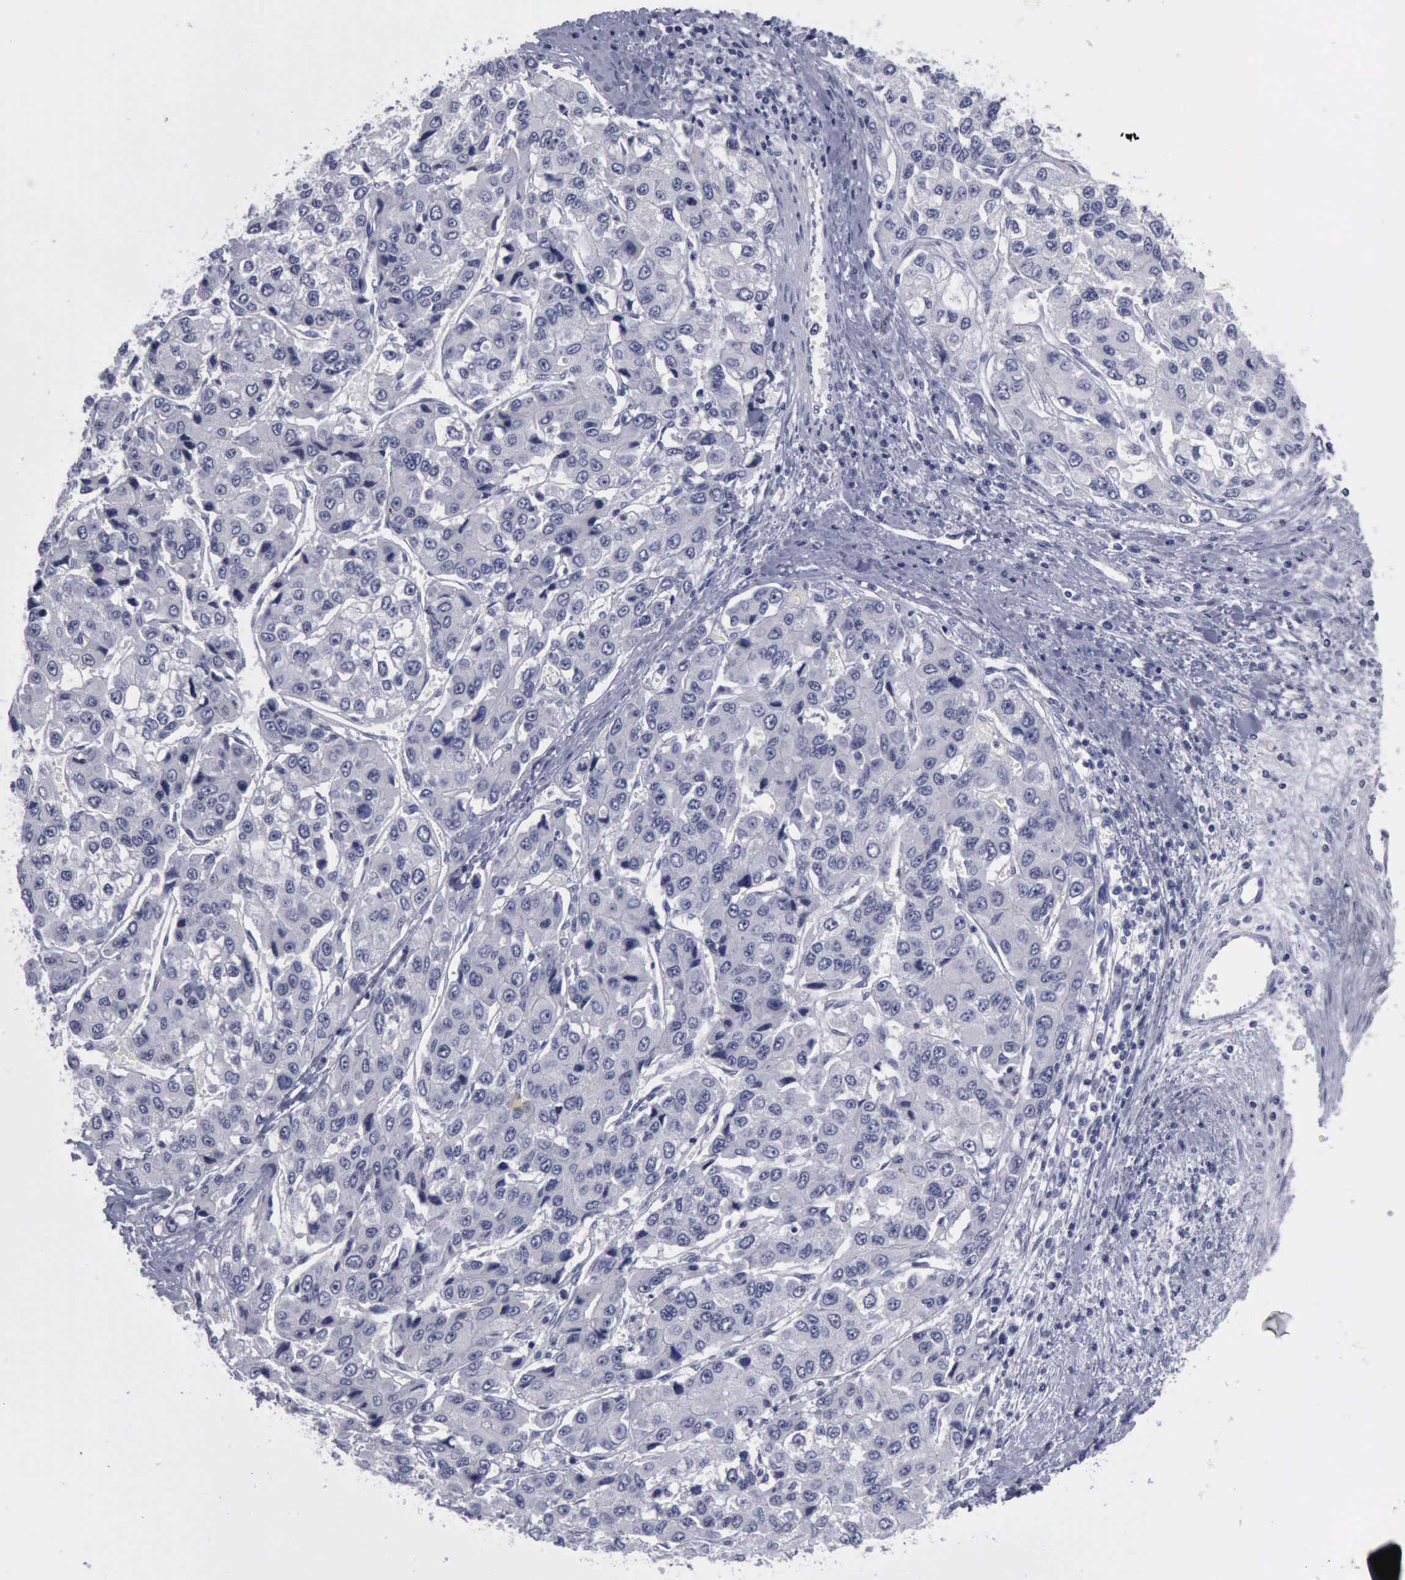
{"staining": {"intensity": "negative", "quantity": "none", "location": "none"}, "tissue": "liver cancer", "cell_type": "Tumor cells", "image_type": "cancer", "snomed": [{"axis": "morphology", "description": "Carcinoma, Hepatocellular, NOS"}, {"axis": "topography", "description": "Liver"}], "caption": "The micrograph shows no significant positivity in tumor cells of hepatocellular carcinoma (liver). The staining was performed using DAB to visualize the protein expression in brown, while the nuclei were stained in blue with hematoxylin (Magnification: 20x).", "gene": "KRT13", "patient": {"sex": "female", "age": 66}}